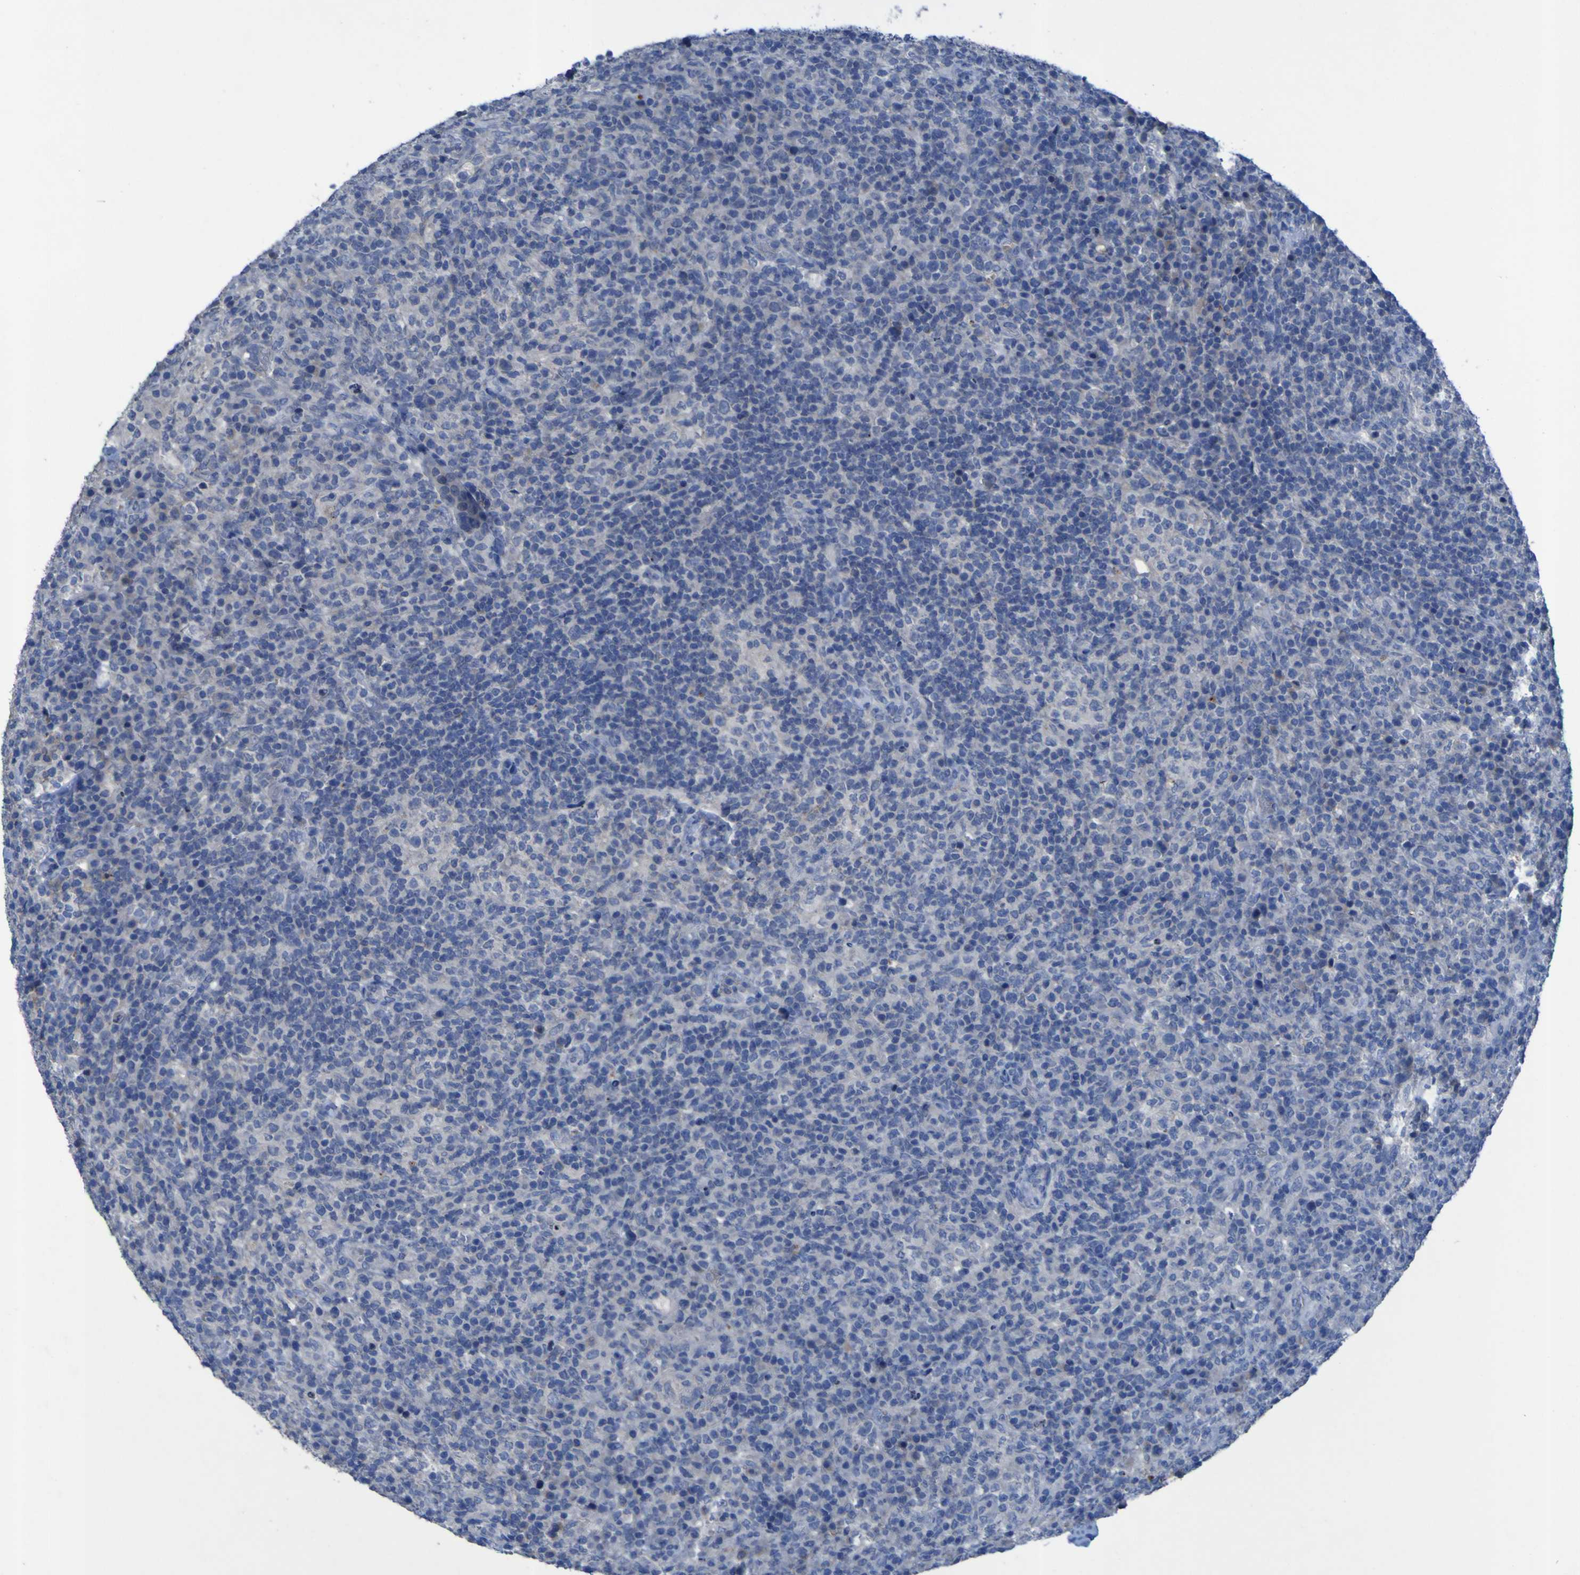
{"staining": {"intensity": "negative", "quantity": "none", "location": "none"}, "tissue": "lymphoma", "cell_type": "Tumor cells", "image_type": "cancer", "snomed": [{"axis": "morphology", "description": "Malignant lymphoma, non-Hodgkin's type, High grade"}, {"axis": "topography", "description": "Lymph node"}], "caption": "Tumor cells are negative for brown protein staining in lymphoma. (DAB immunohistochemistry (IHC), high magnification).", "gene": "SGK2", "patient": {"sex": "female", "age": 76}}